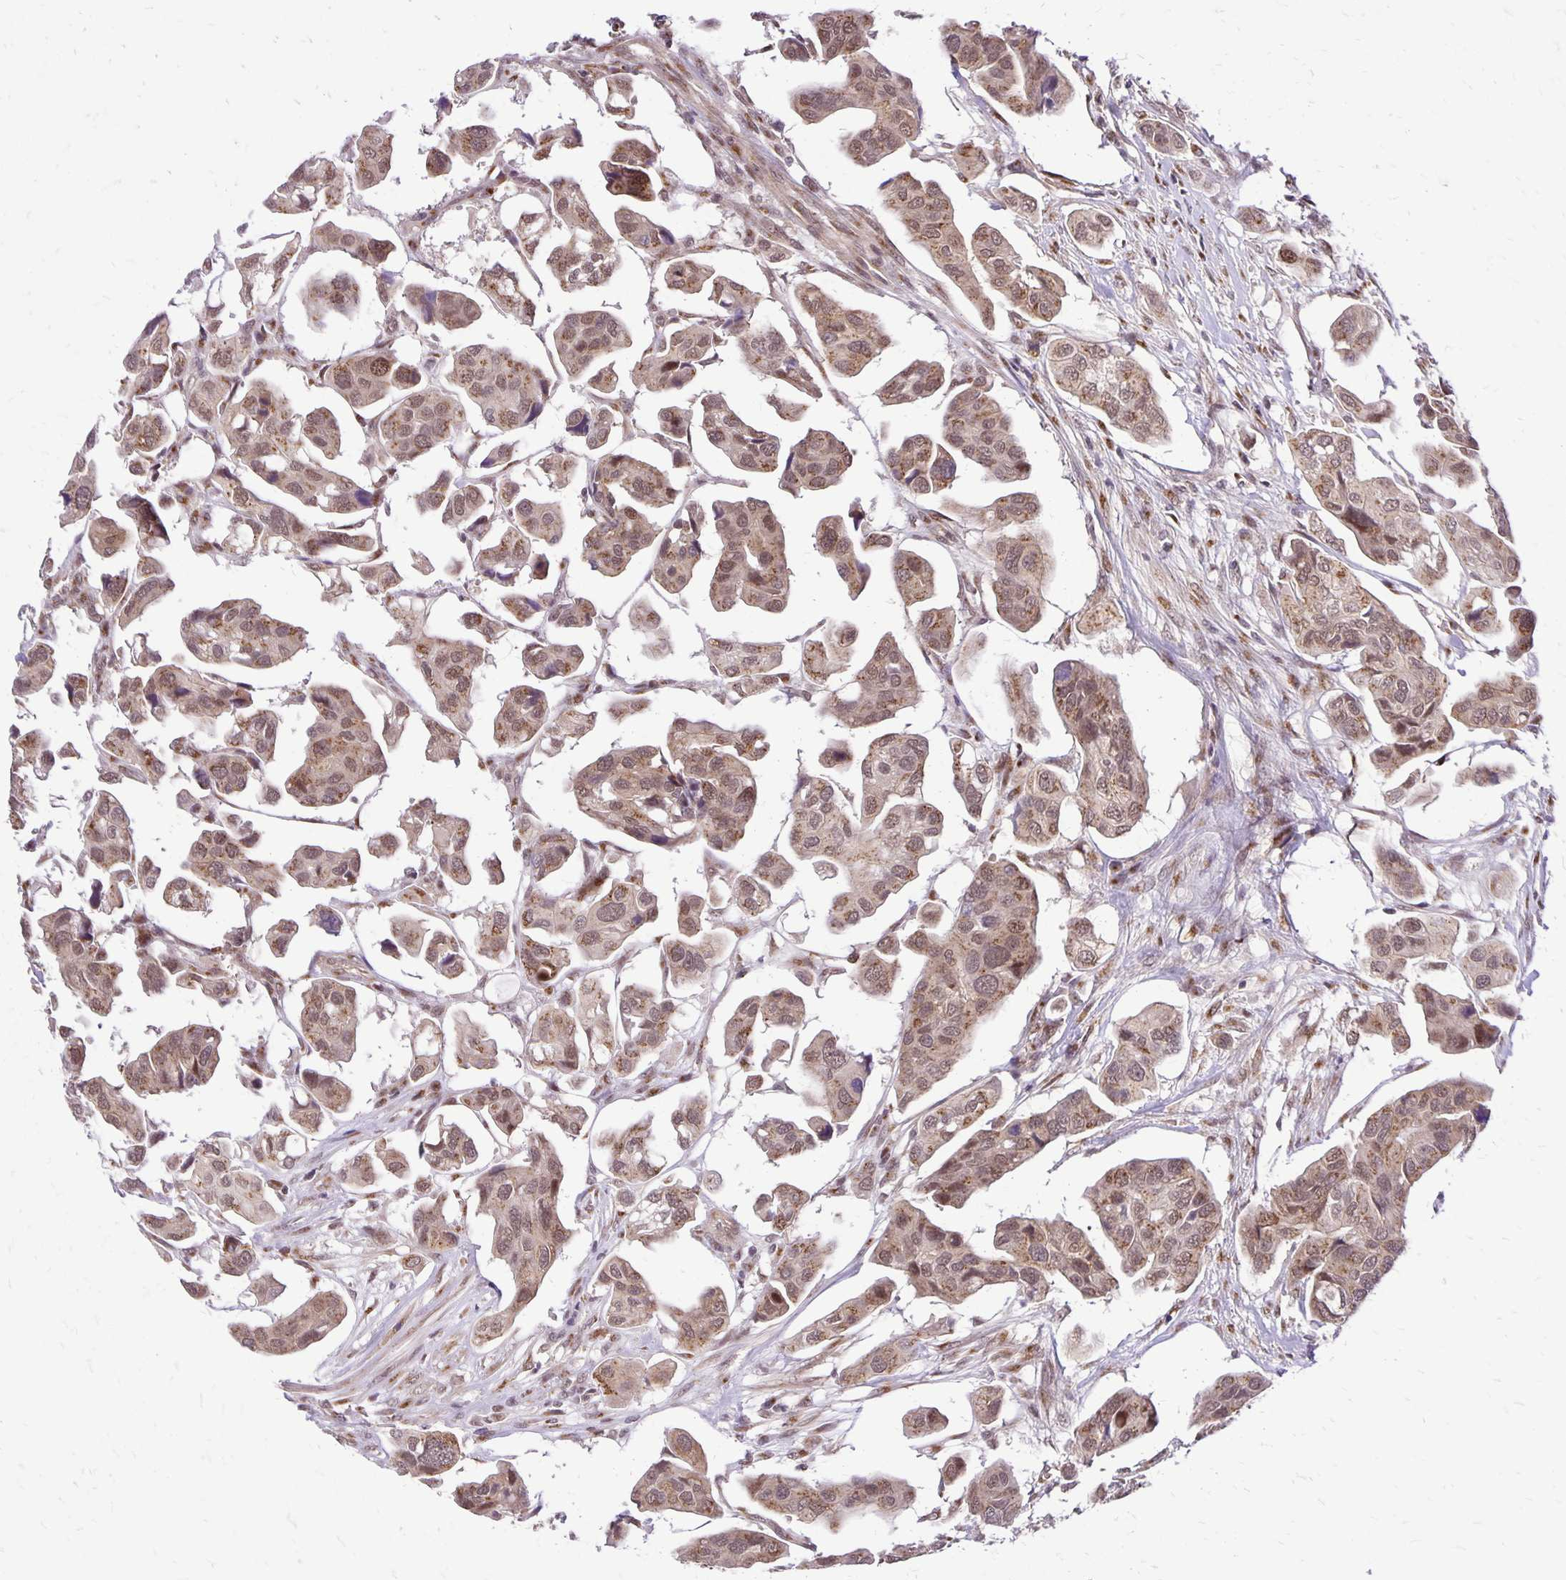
{"staining": {"intensity": "moderate", "quantity": ">75%", "location": "cytoplasmic/membranous,nuclear"}, "tissue": "renal cancer", "cell_type": "Tumor cells", "image_type": "cancer", "snomed": [{"axis": "morphology", "description": "Adenocarcinoma, NOS"}, {"axis": "topography", "description": "Urinary bladder"}], "caption": "Renal cancer (adenocarcinoma) stained with a protein marker exhibits moderate staining in tumor cells.", "gene": "GOLGA5", "patient": {"sex": "male", "age": 61}}